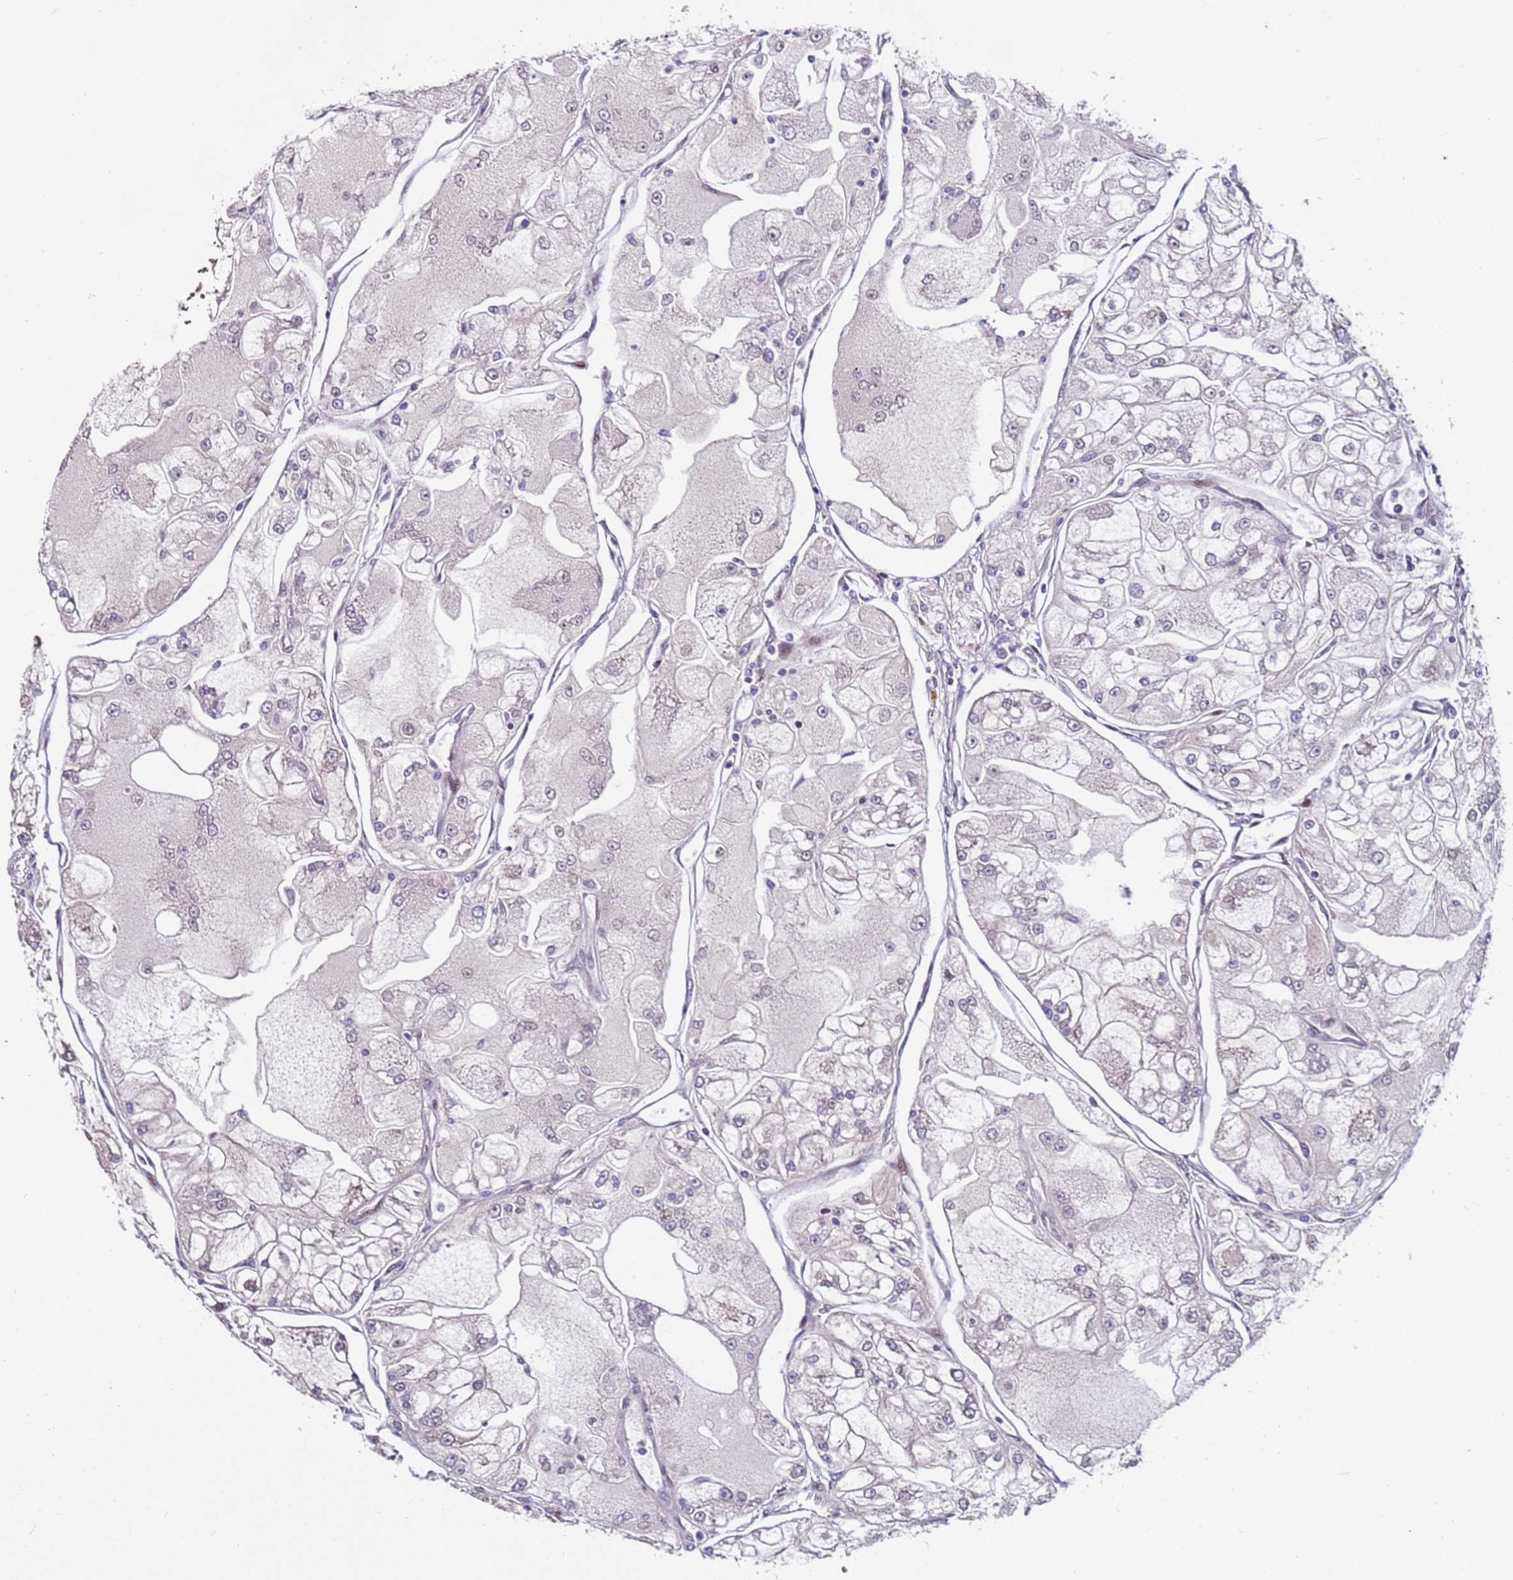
{"staining": {"intensity": "negative", "quantity": "none", "location": "none"}, "tissue": "renal cancer", "cell_type": "Tumor cells", "image_type": "cancer", "snomed": [{"axis": "morphology", "description": "Adenocarcinoma, NOS"}, {"axis": "topography", "description": "Kidney"}], "caption": "Image shows no significant protein expression in tumor cells of renal adenocarcinoma.", "gene": "WBP11", "patient": {"sex": "female", "age": 72}}